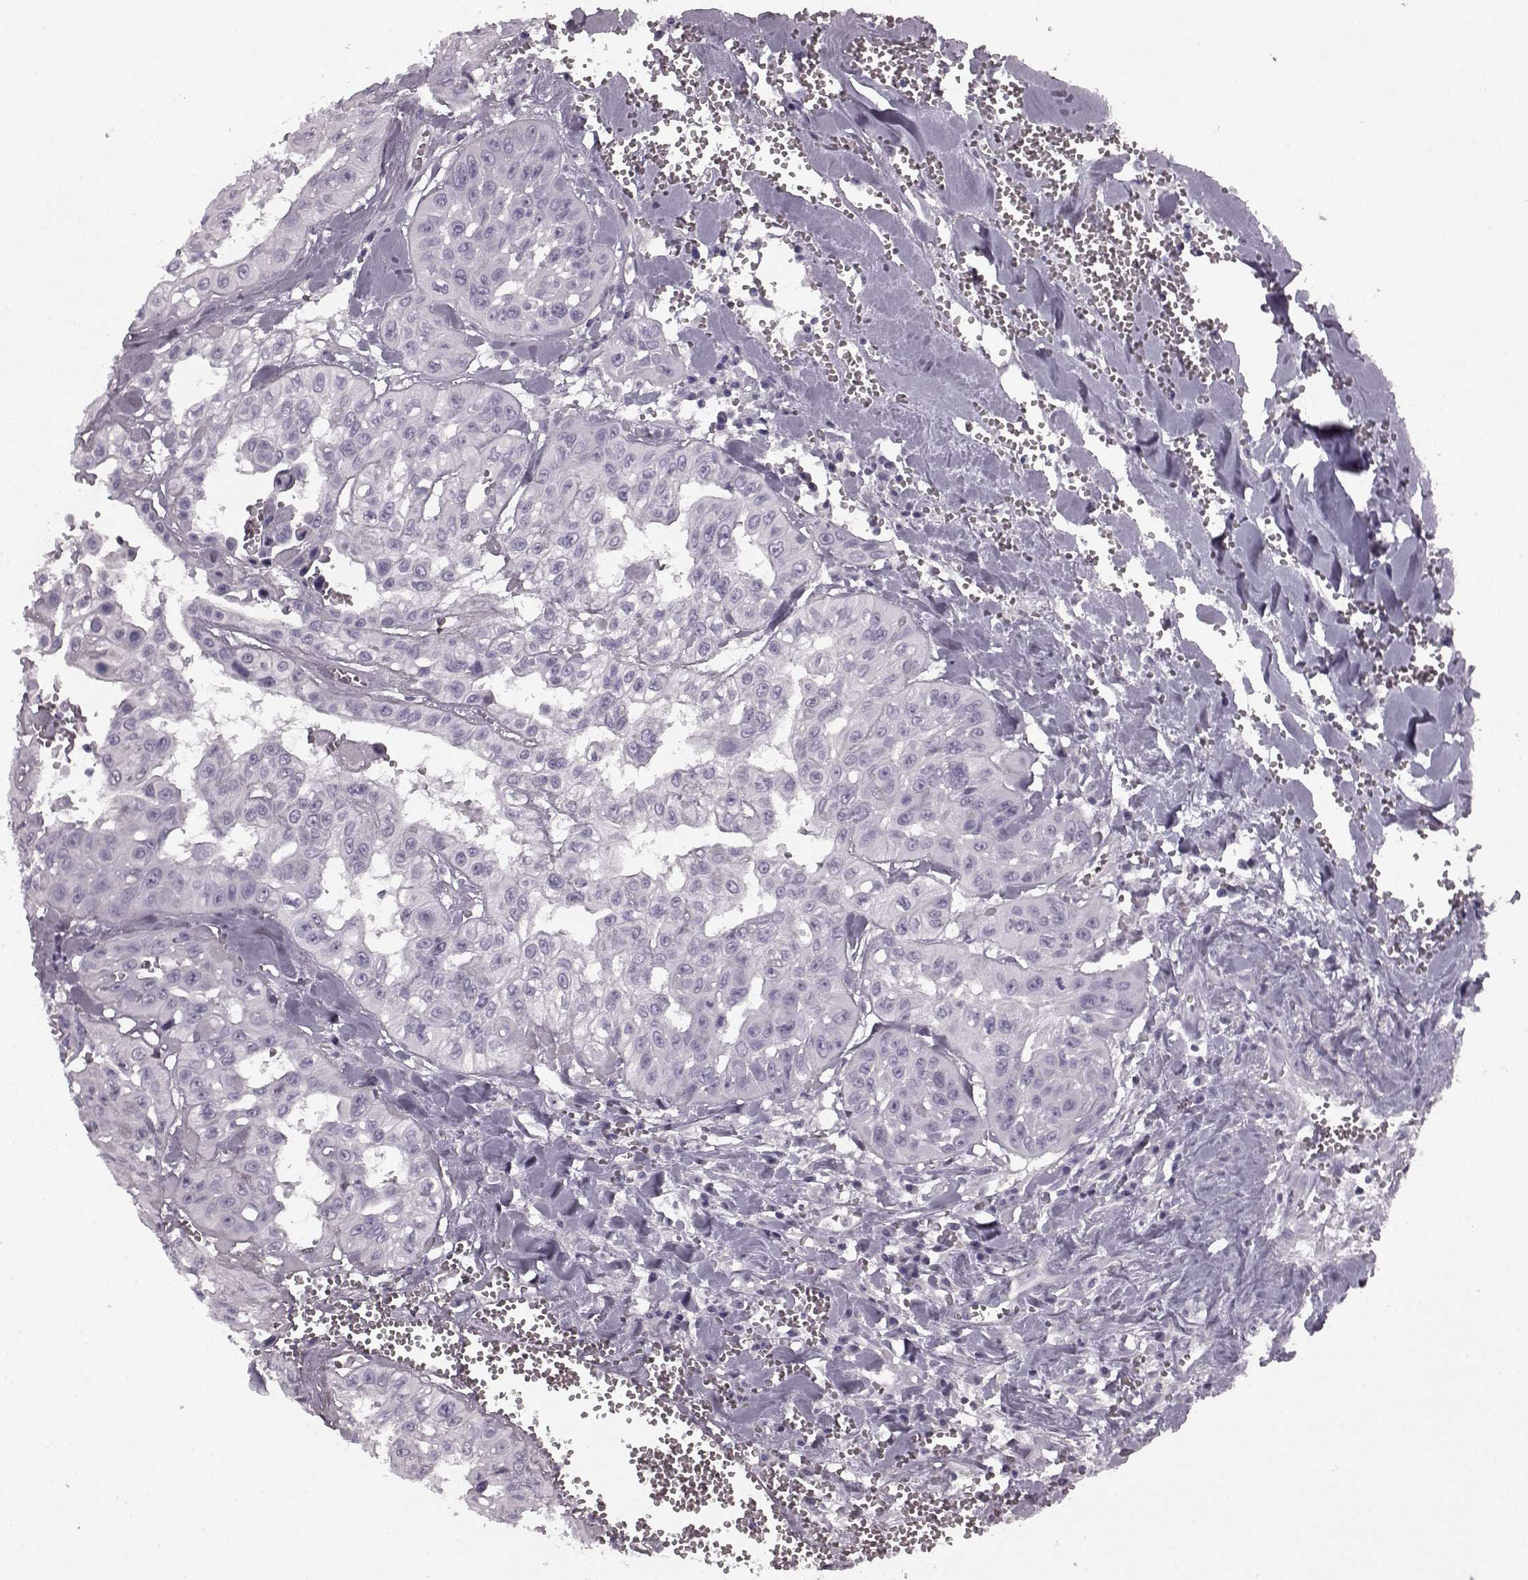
{"staining": {"intensity": "negative", "quantity": "none", "location": "none"}, "tissue": "head and neck cancer", "cell_type": "Tumor cells", "image_type": "cancer", "snomed": [{"axis": "morphology", "description": "Adenocarcinoma, NOS"}, {"axis": "topography", "description": "Head-Neck"}], "caption": "IHC histopathology image of human adenocarcinoma (head and neck) stained for a protein (brown), which displays no staining in tumor cells.", "gene": "AIPL1", "patient": {"sex": "male", "age": 73}}